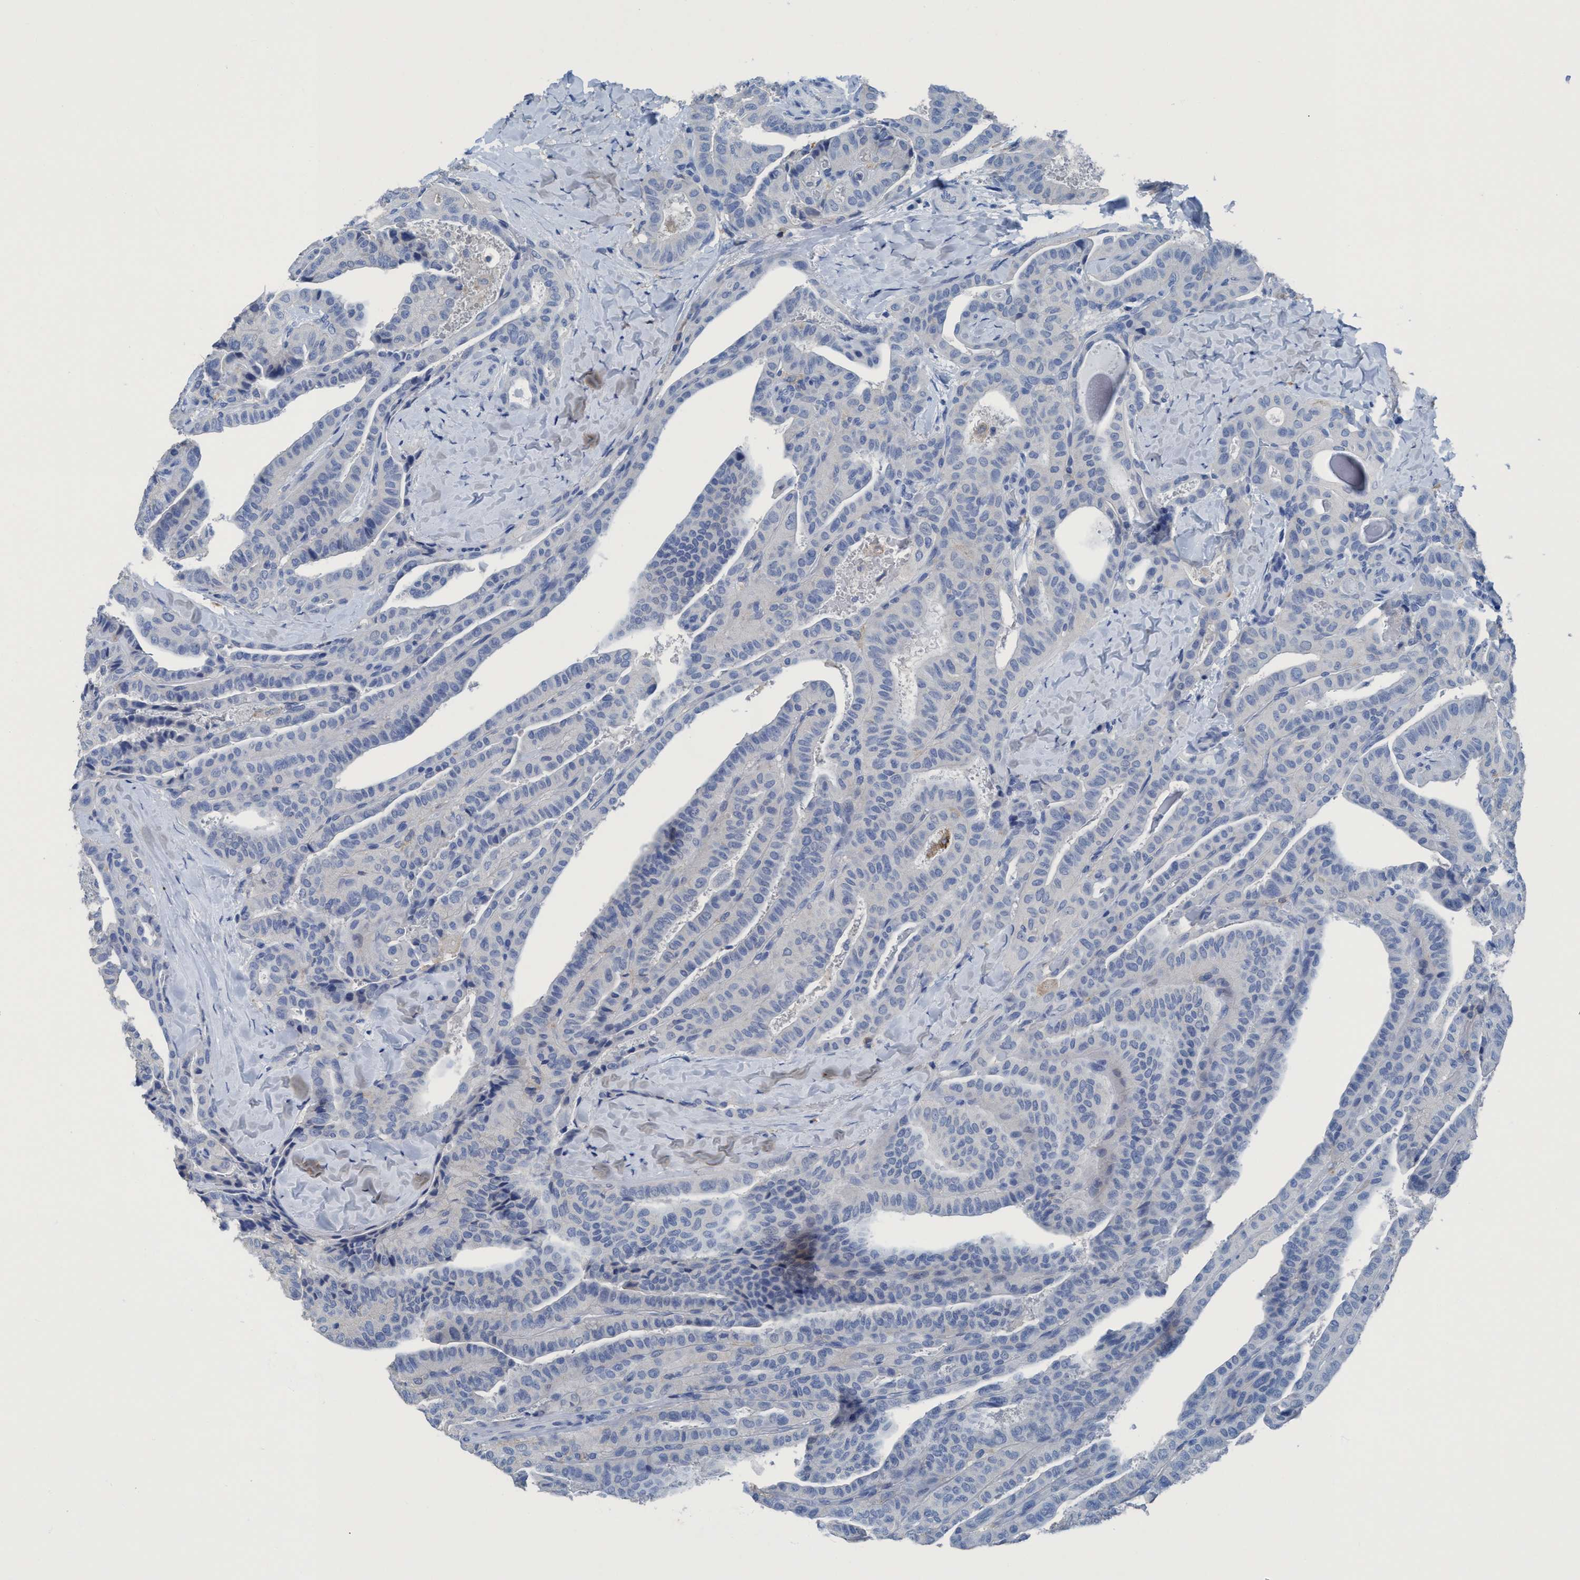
{"staining": {"intensity": "negative", "quantity": "none", "location": "none"}, "tissue": "thyroid cancer", "cell_type": "Tumor cells", "image_type": "cancer", "snomed": [{"axis": "morphology", "description": "Papillary adenocarcinoma, NOS"}, {"axis": "topography", "description": "Thyroid gland"}], "caption": "A histopathology image of thyroid papillary adenocarcinoma stained for a protein exhibits no brown staining in tumor cells.", "gene": "DNAI1", "patient": {"sex": "male", "age": 77}}